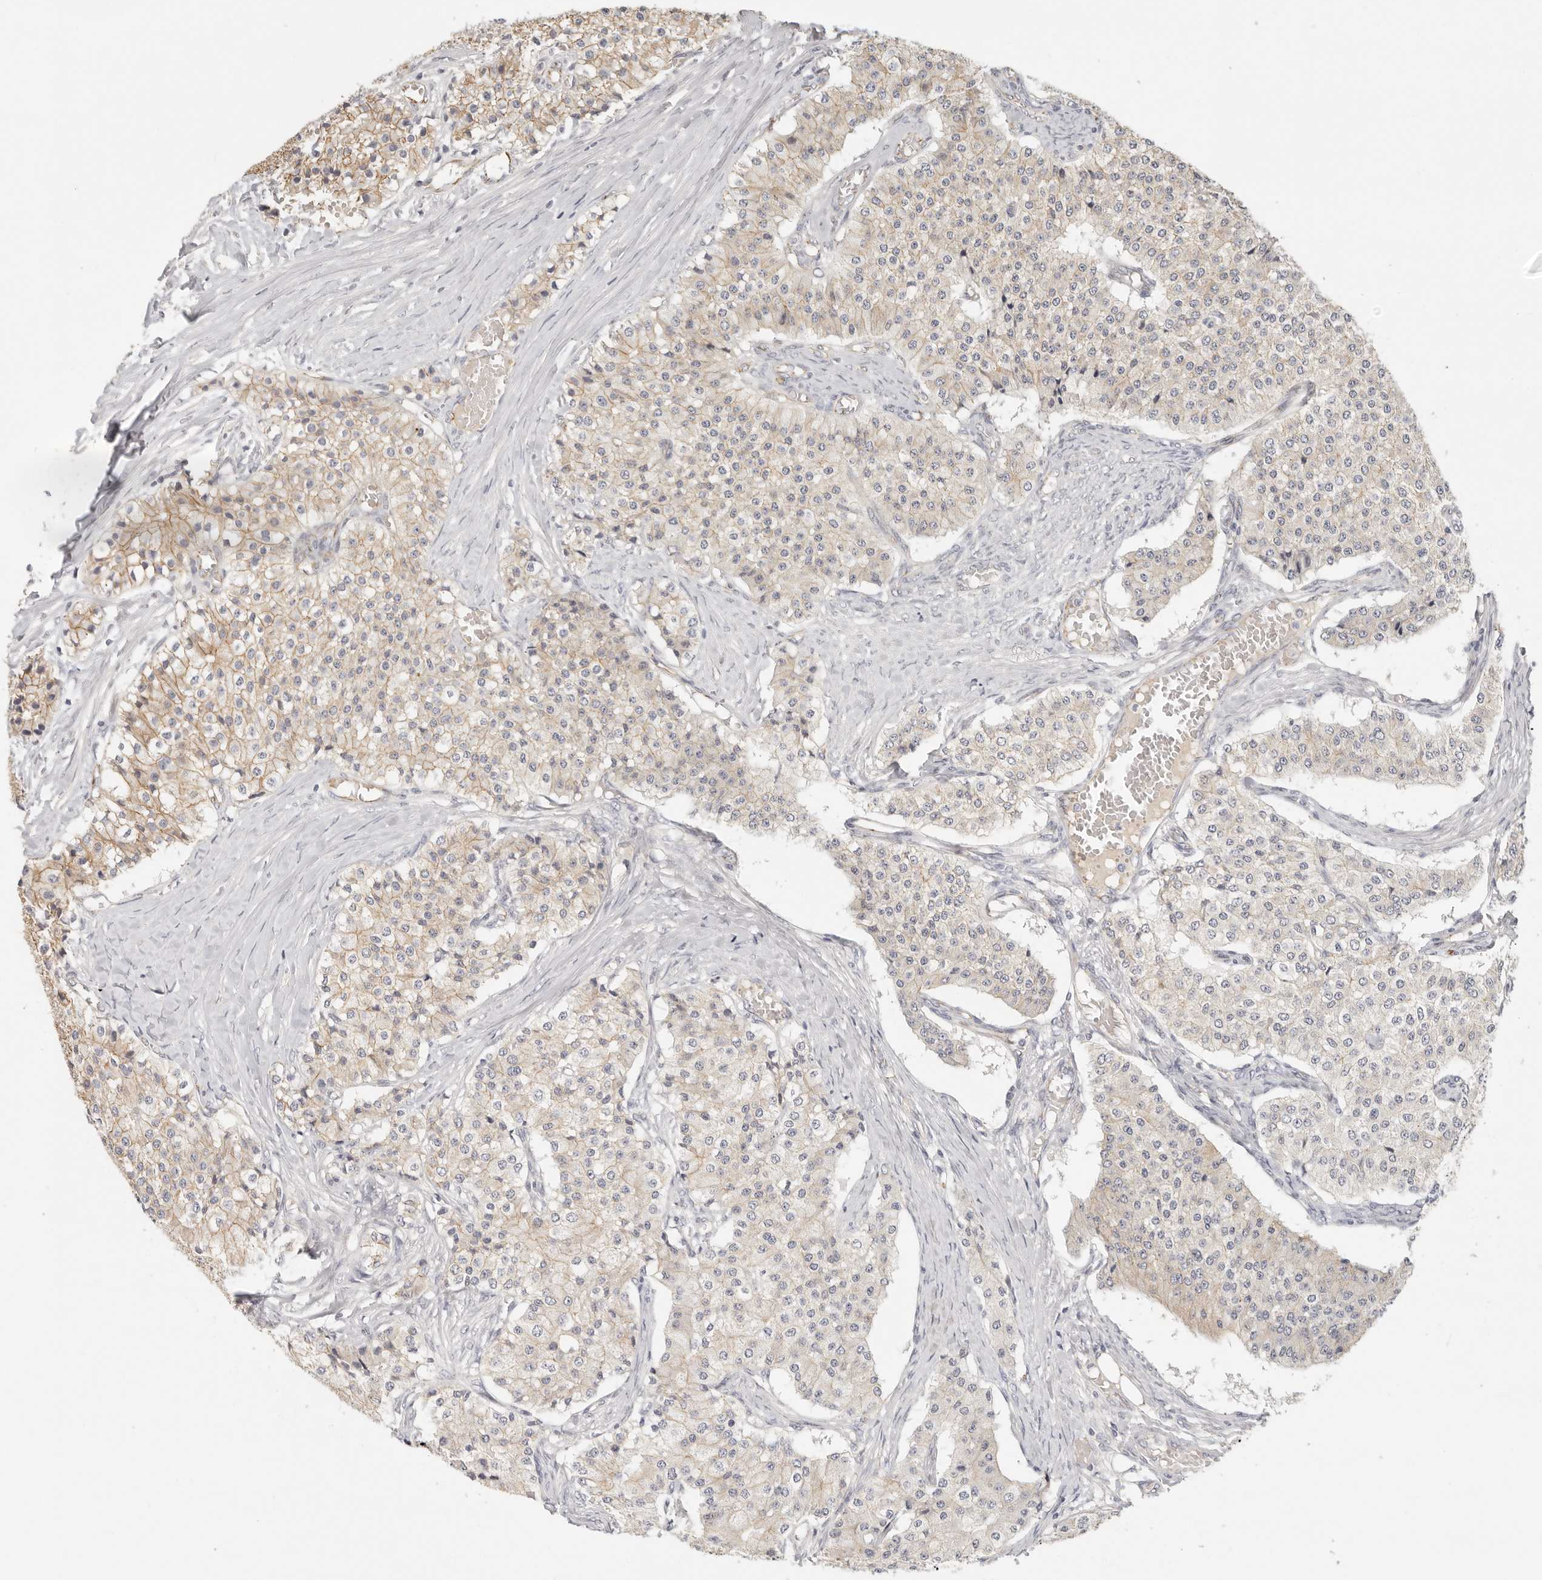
{"staining": {"intensity": "moderate", "quantity": "<25%", "location": "cytoplasmic/membranous"}, "tissue": "carcinoid", "cell_type": "Tumor cells", "image_type": "cancer", "snomed": [{"axis": "morphology", "description": "Carcinoid, malignant, NOS"}, {"axis": "topography", "description": "Colon"}], "caption": "Protein expression analysis of human malignant carcinoid reveals moderate cytoplasmic/membranous staining in approximately <25% of tumor cells.", "gene": "ANXA9", "patient": {"sex": "female", "age": 52}}